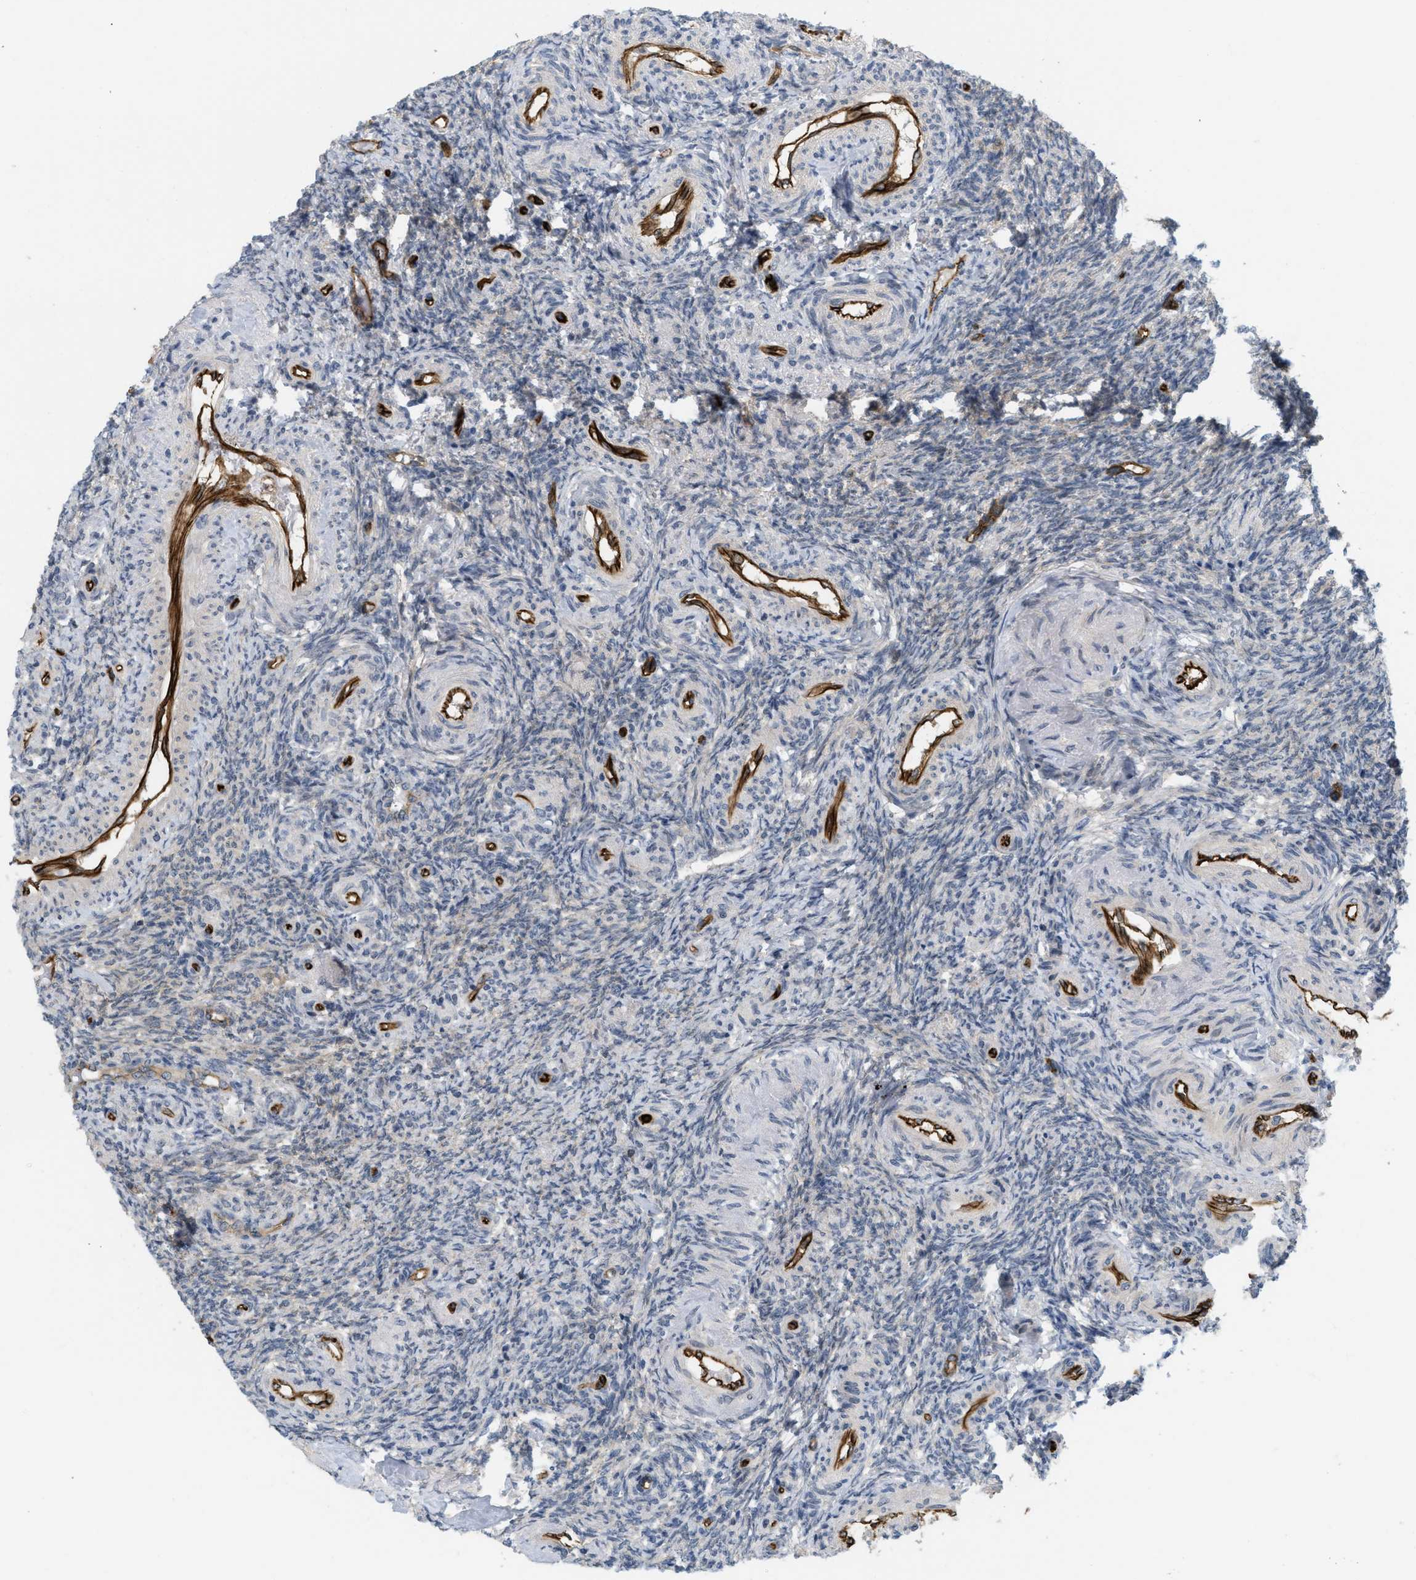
{"staining": {"intensity": "moderate", "quantity": "25%-75%", "location": "cytoplasmic/membranous"}, "tissue": "ovary", "cell_type": "Ovarian stroma cells", "image_type": "normal", "snomed": [{"axis": "morphology", "description": "Normal tissue, NOS"}, {"axis": "topography", "description": "Ovary"}], "caption": "This image shows IHC staining of unremarkable ovary, with medium moderate cytoplasmic/membranous expression in about 25%-75% of ovarian stroma cells.", "gene": "PALMD", "patient": {"sex": "female", "age": 41}}